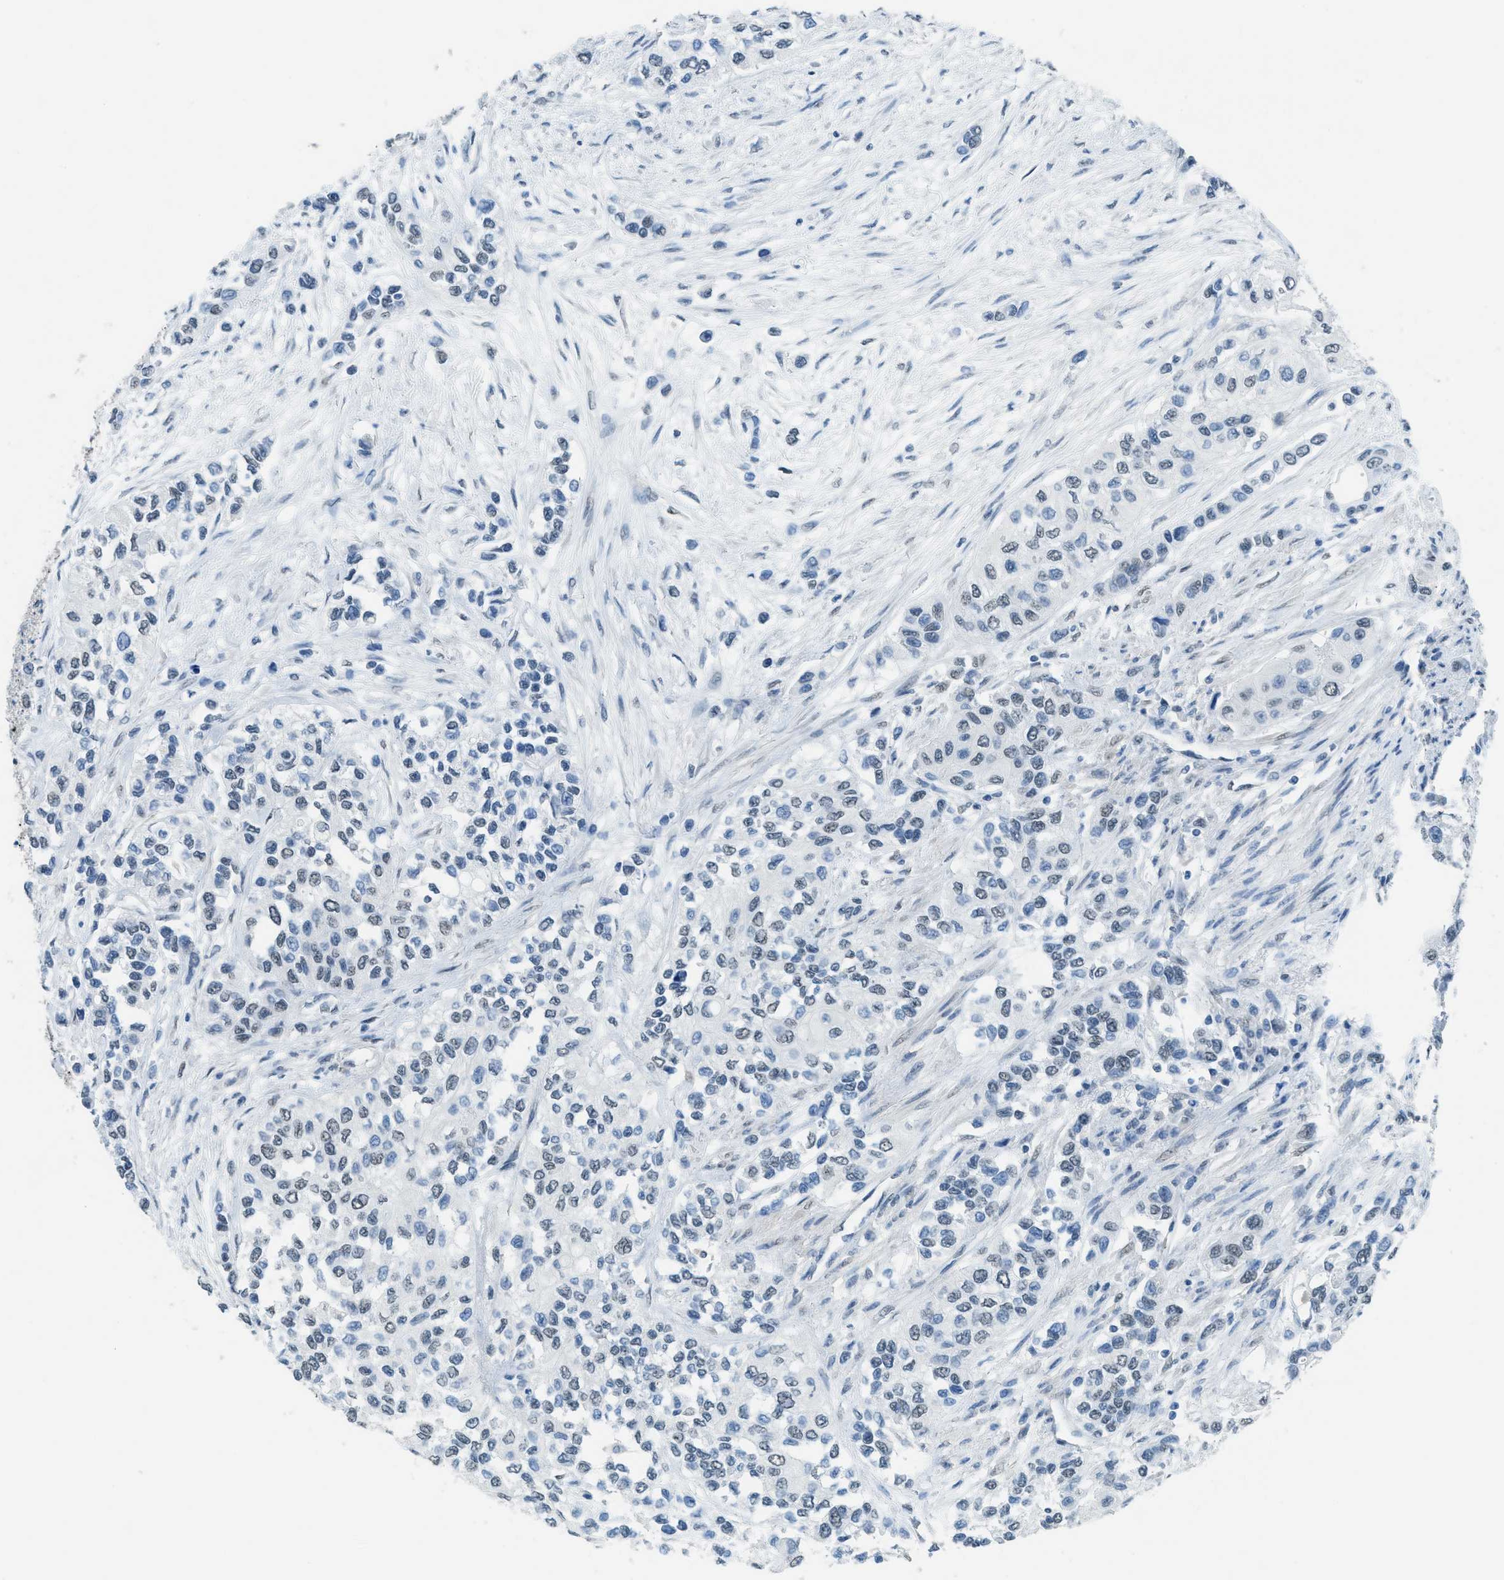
{"staining": {"intensity": "weak", "quantity": "<25%", "location": "nuclear"}, "tissue": "urothelial cancer", "cell_type": "Tumor cells", "image_type": "cancer", "snomed": [{"axis": "morphology", "description": "Urothelial carcinoma, High grade"}, {"axis": "topography", "description": "Urinary bladder"}], "caption": "Immunohistochemical staining of human urothelial carcinoma (high-grade) displays no significant expression in tumor cells.", "gene": "TTC13", "patient": {"sex": "female", "age": 56}}